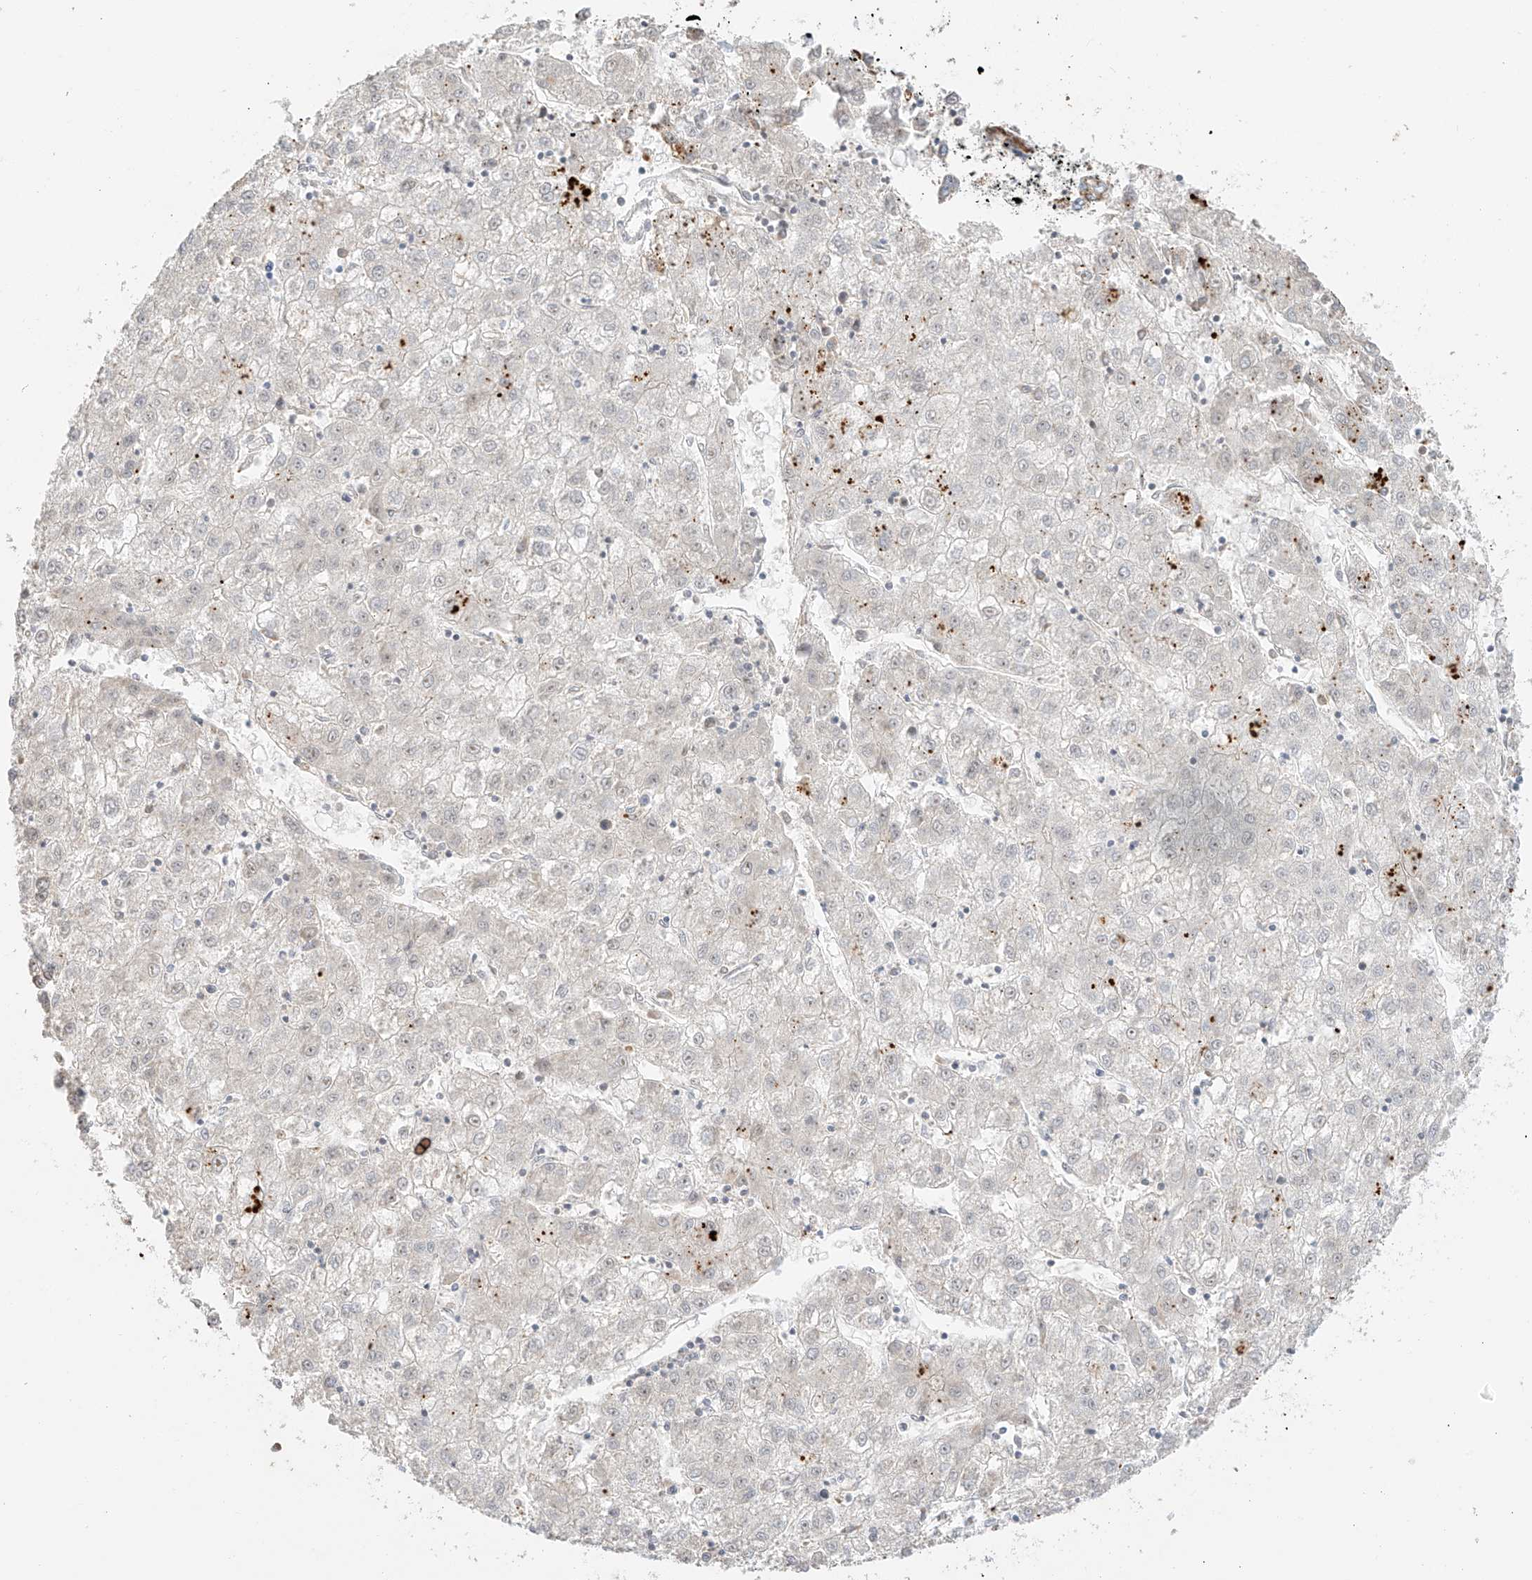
{"staining": {"intensity": "negative", "quantity": "none", "location": "none"}, "tissue": "liver cancer", "cell_type": "Tumor cells", "image_type": "cancer", "snomed": [{"axis": "morphology", "description": "Carcinoma, Hepatocellular, NOS"}, {"axis": "topography", "description": "Liver"}], "caption": "Tumor cells are negative for brown protein staining in liver cancer (hepatocellular carcinoma).", "gene": "ZBTB41", "patient": {"sex": "male", "age": 72}}